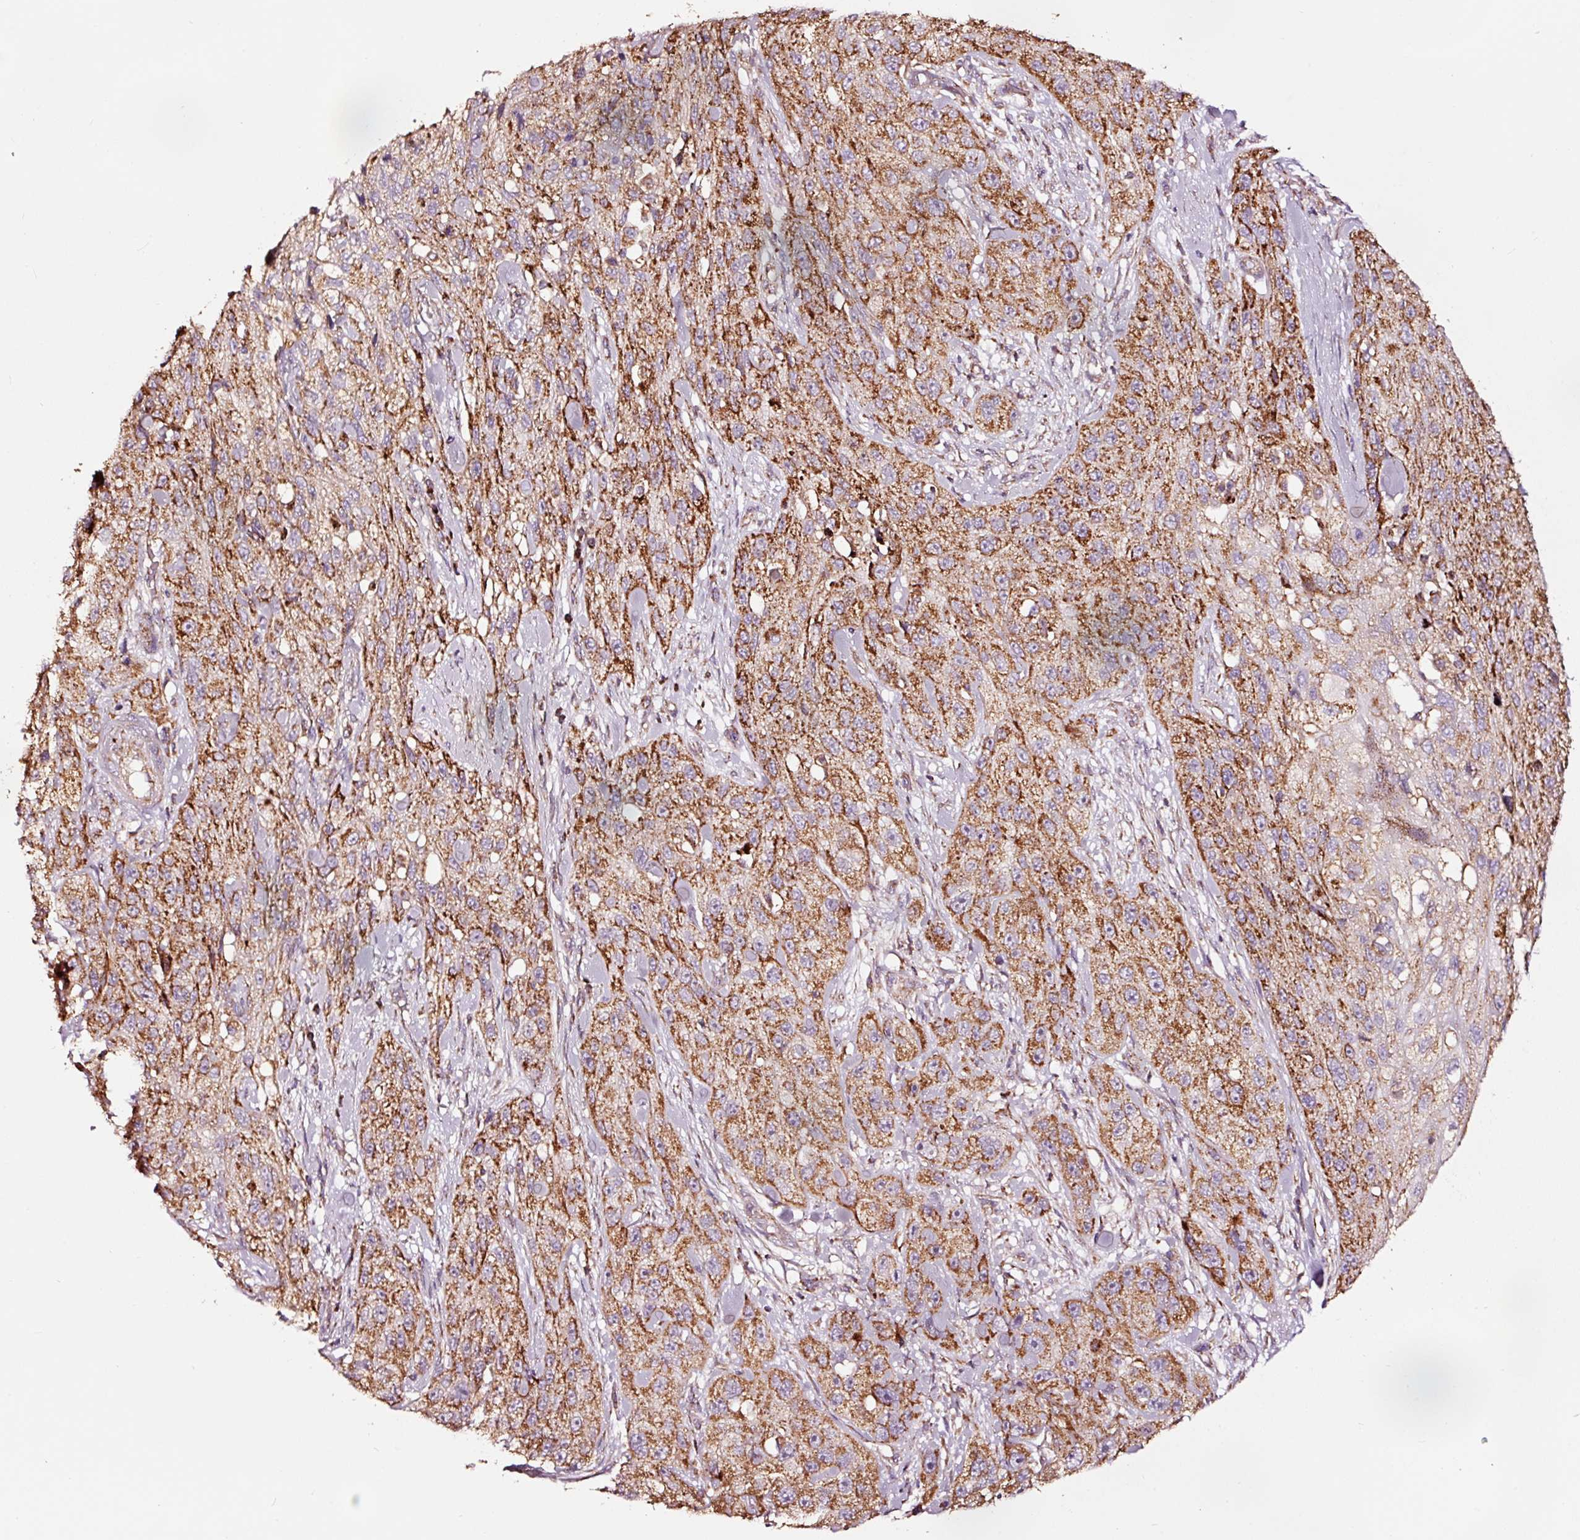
{"staining": {"intensity": "moderate", "quantity": ">75%", "location": "cytoplasmic/membranous"}, "tissue": "skin cancer", "cell_type": "Tumor cells", "image_type": "cancer", "snomed": [{"axis": "morphology", "description": "Squamous cell carcinoma, NOS"}, {"axis": "topography", "description": "Skin"}, {"axis": "topography", "description": "Vulva"}], "caption": "Moderate cytoplasmic/membranous positivity is appreciated in approximately >75% of tumor cells in squamous cell carcinoma (skin).", "gene": "TPM1", "patient": {"sex": "female", "age": 86}}